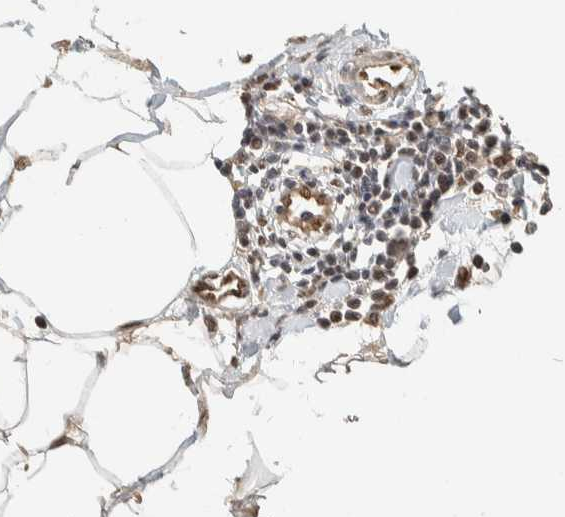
{"staining": {"intensity": "moderate", "quantity": "<25%", "location": "none"}, "tissue": "adipose tissue", "cell_type": "Adipocytes", "image_type": "normal", "snomed": [{"axis": "morphology", "description": "Normal tissue, NOS"}, {"axis": "morphology", "description": "Adenocarcinoma, NOS"}, {"axis": "topography", "description": "Colon"}, {"axis": "topography", "description": "Peripheral nerve tissue"}], "caption": "Immunohistochemistry photomicrograph of benign human adipose tissue stained for a protein (brown), which shows low levels of moderate None expression in approximately <25% of adipocytes.", "gene": "PUS7", "patient": {"sex": "male", "age": 14}}